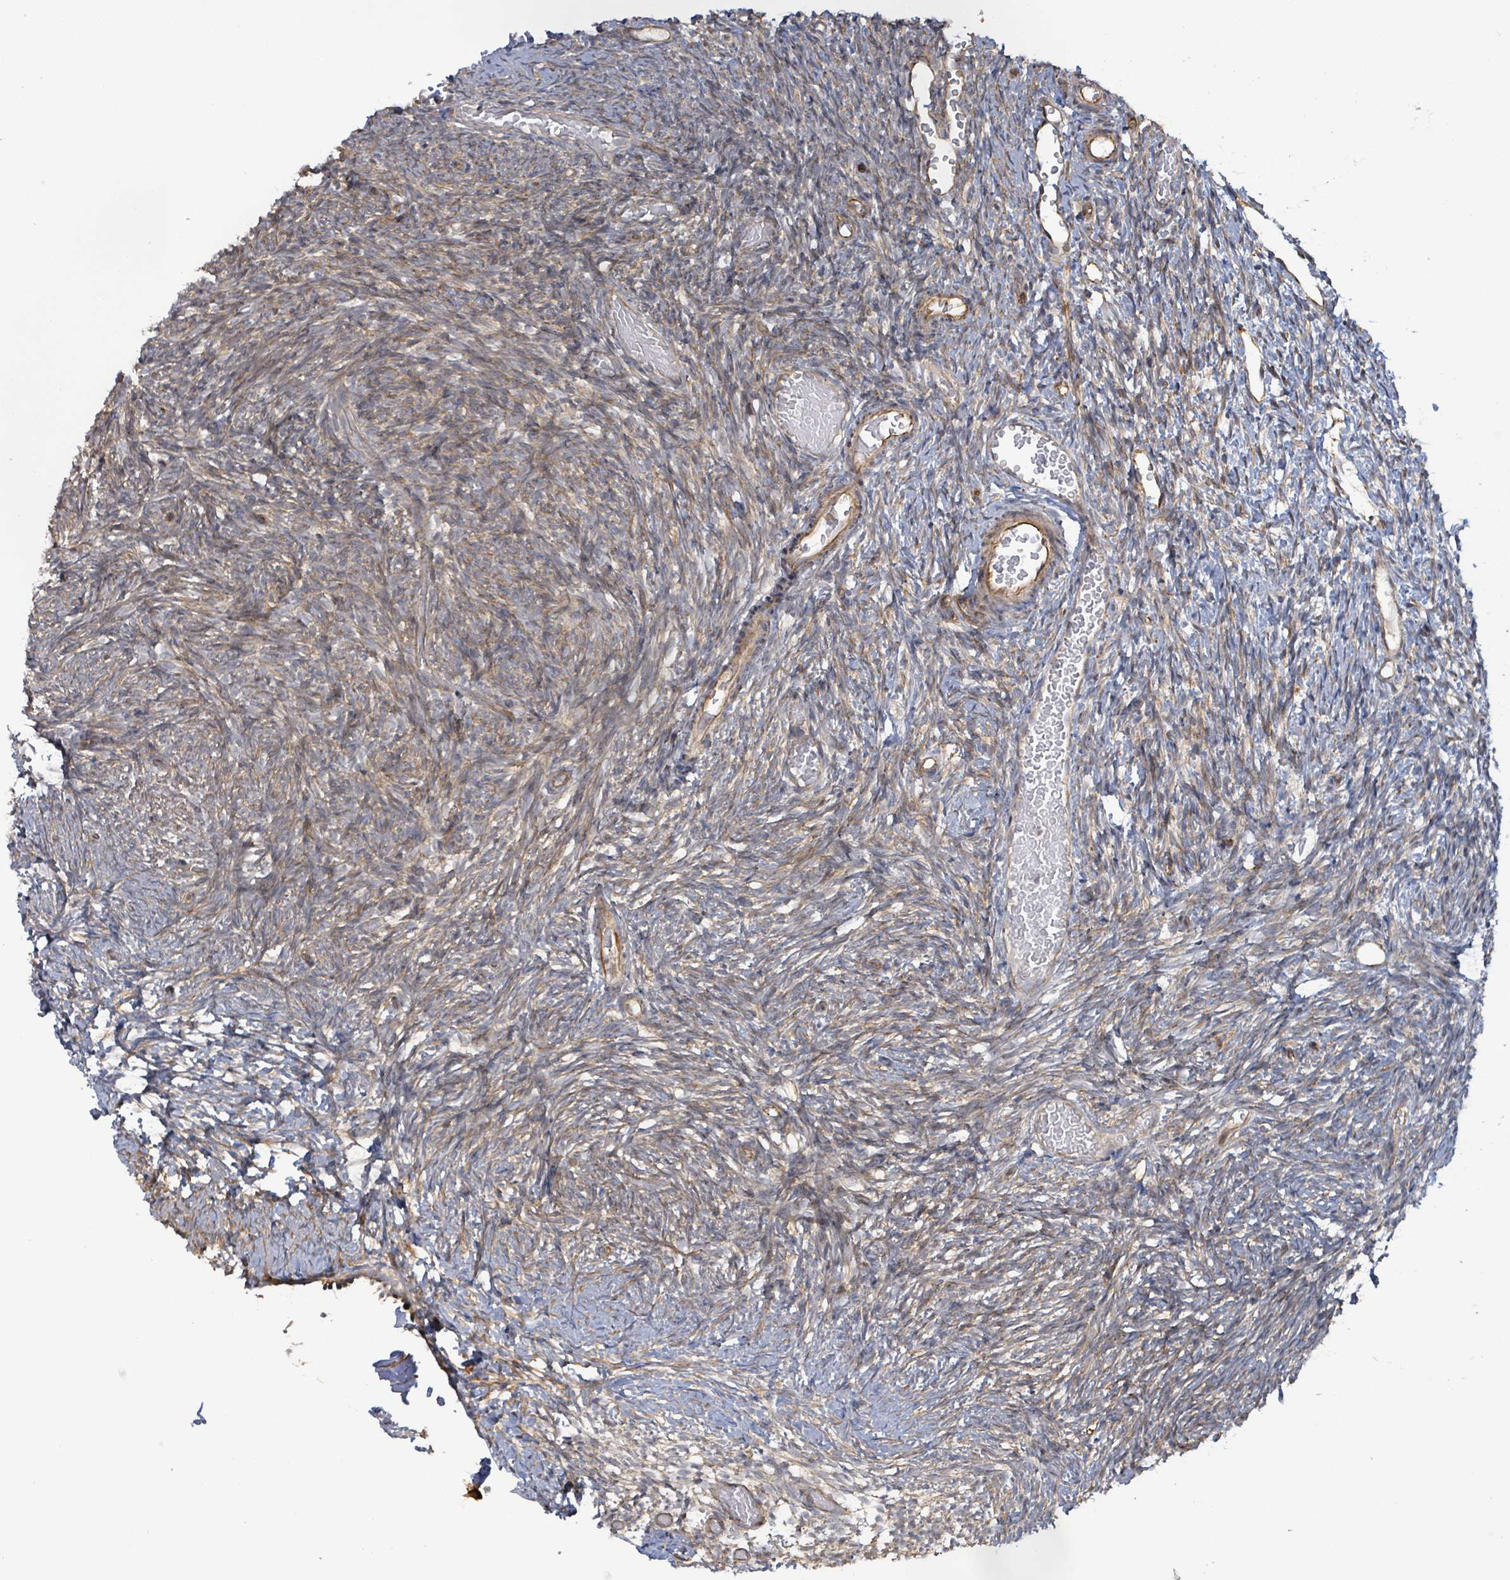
{"staining": {"intensity": "moderate", "quantity": "25%-75%", "location": "cytoplasmic/membranous"}, "tissue": "ovary", "cell_type": "Follicle cells", "image_type": "normal", "snomed": [{"axis": "morphology", "description": "Normal tissue, NOS"}, {"axis": "topography", "description": "Ovary"}], "caption": "Protein expression by immunohistochemistry (IHC) demonstrates moderate cytoplasmic/membranous staining in about 25%-75% of follicle cells in benign ovary.", "gene": "KBTBD11", "patient": {"sex": "female", "age": 39}}